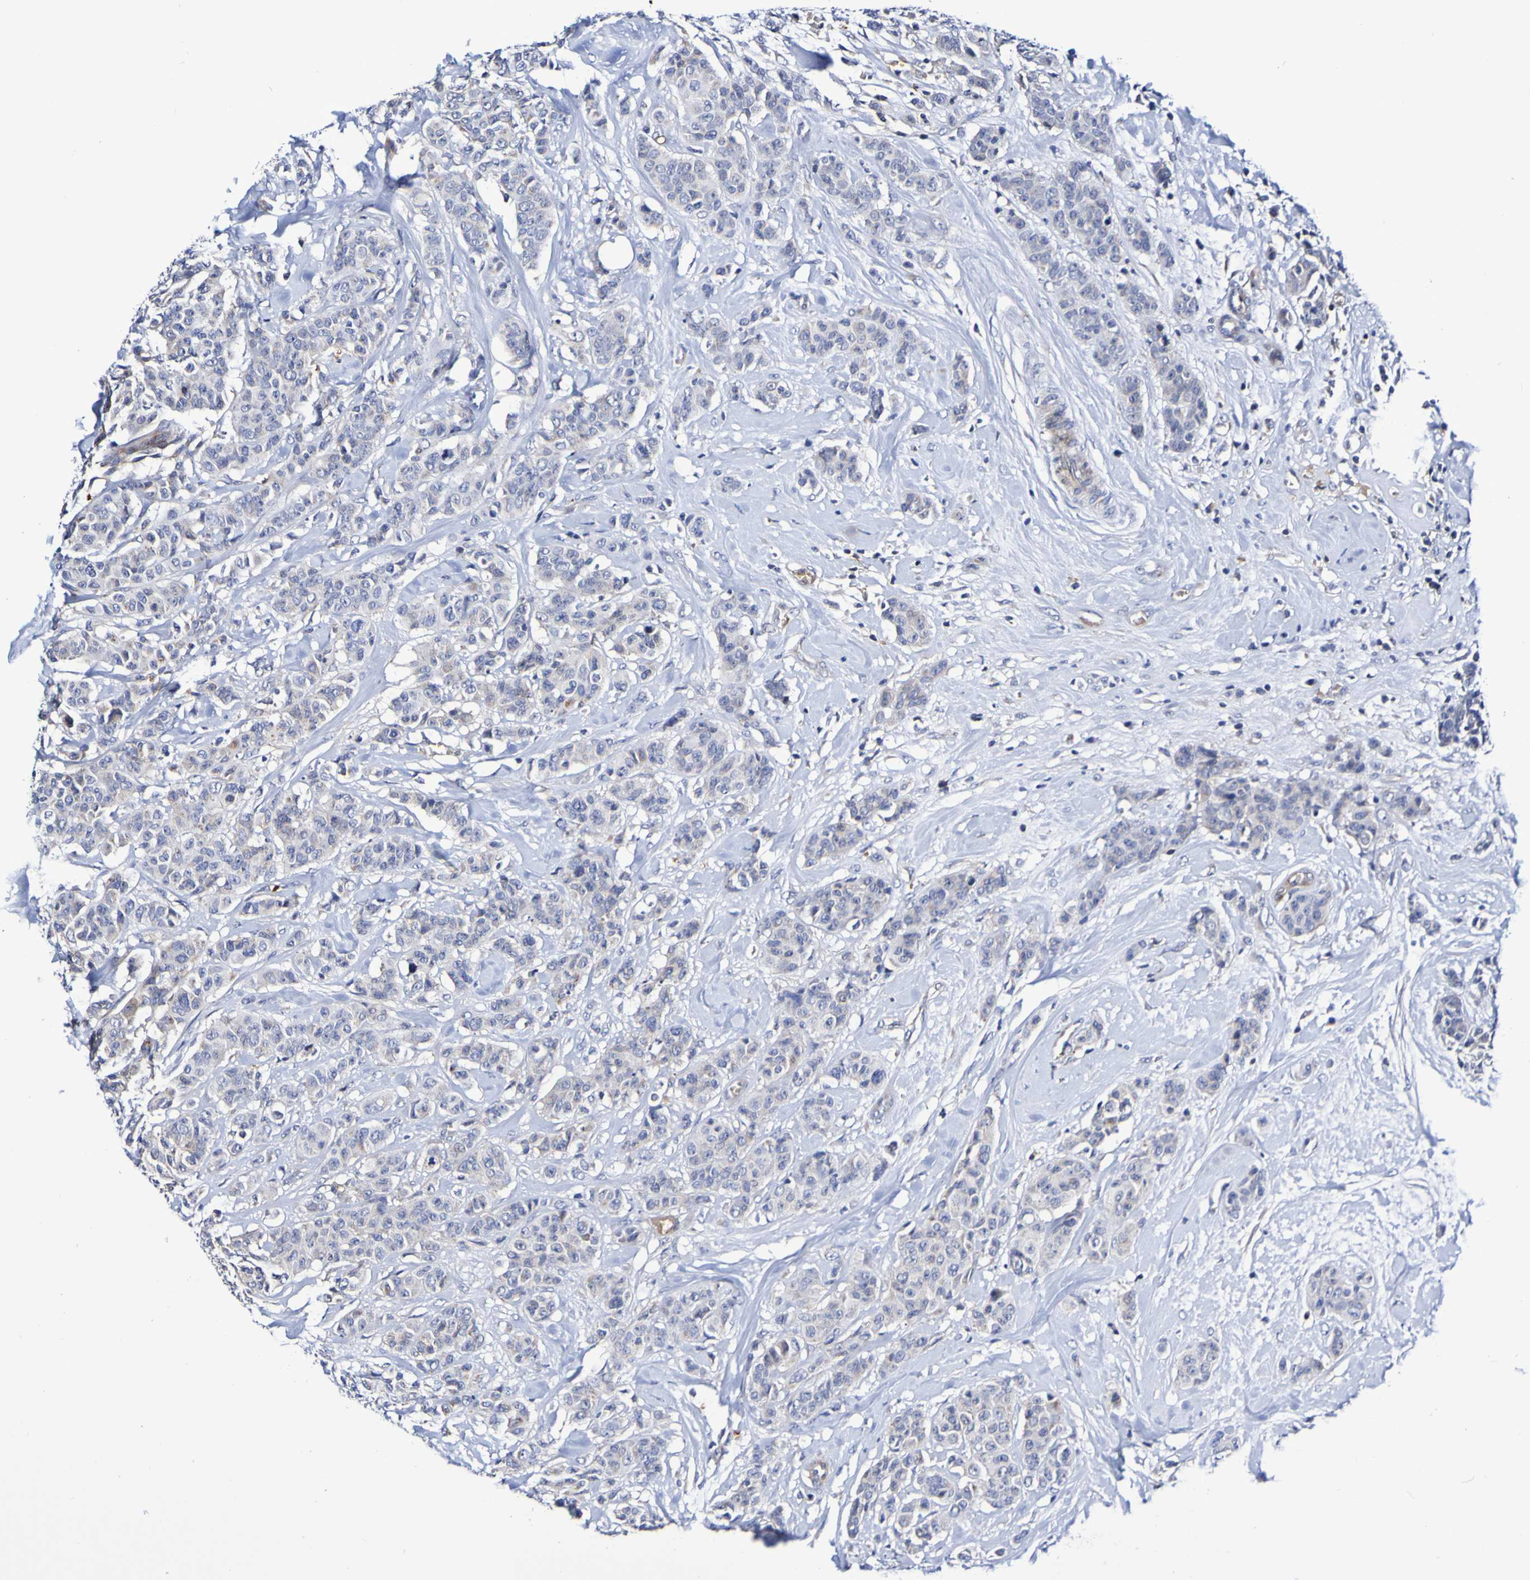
{"staining": {"intensity": "negative", "quantity": "none", "location": "none"}, "tissue": "breast cancer", "cell_type": "Tumor cells", "image_type": "cancer", "snomed": [{"axis": "morphology", "description": "Normal tissue, NOS"}, {"axis": "morphology", "description": "Duct carcinoma"}, {"axis": "topography", "description": "Breast"}], "caption": "A high-resolution image shows immunohistochemistry (IHC) staining of breast infiltrating ductal carcinoma, which displays no significant positivity in tumor cells.", "gene": "WNT4", "patient": {"sex": "female", "age": 40}}